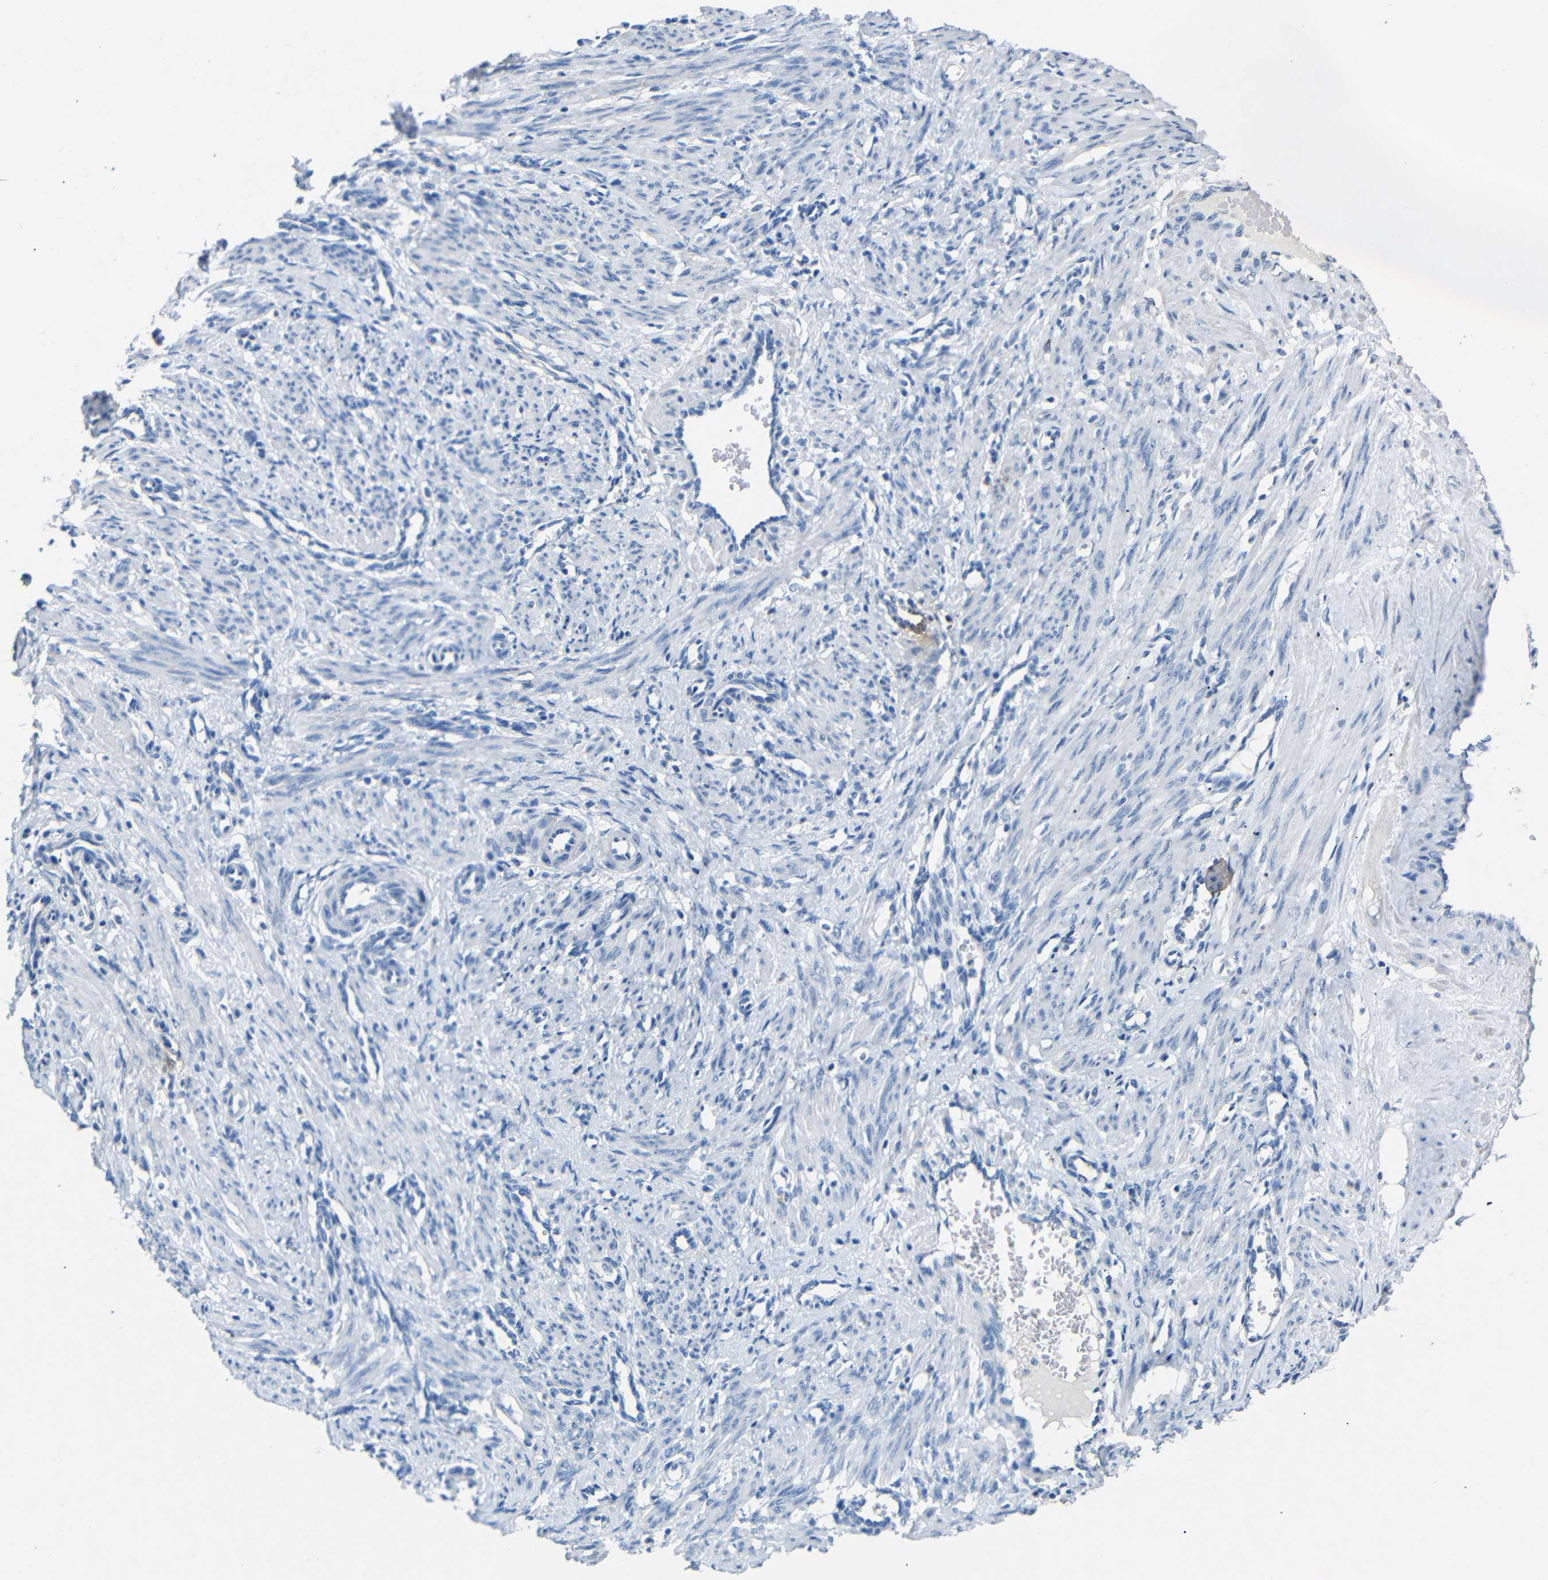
{"staining": {"intensity": "negative", "quantity": "none", "location": "none"}, "tissue": "smooth muscle", "cell_type": "Smooth muscle cells", "image_type": "normal", "snomed": [{"axis": "morphology", "description": "Normal tissue, NOS"}, {"axis": "topography", "description": "Endometrium"}], "caption": "The photomicrograph demonstrates no significant staining in smooth muscle cells of smooth muscle.", "gene": "INCENP", "patient": {"sex": "female", "age": 33}}